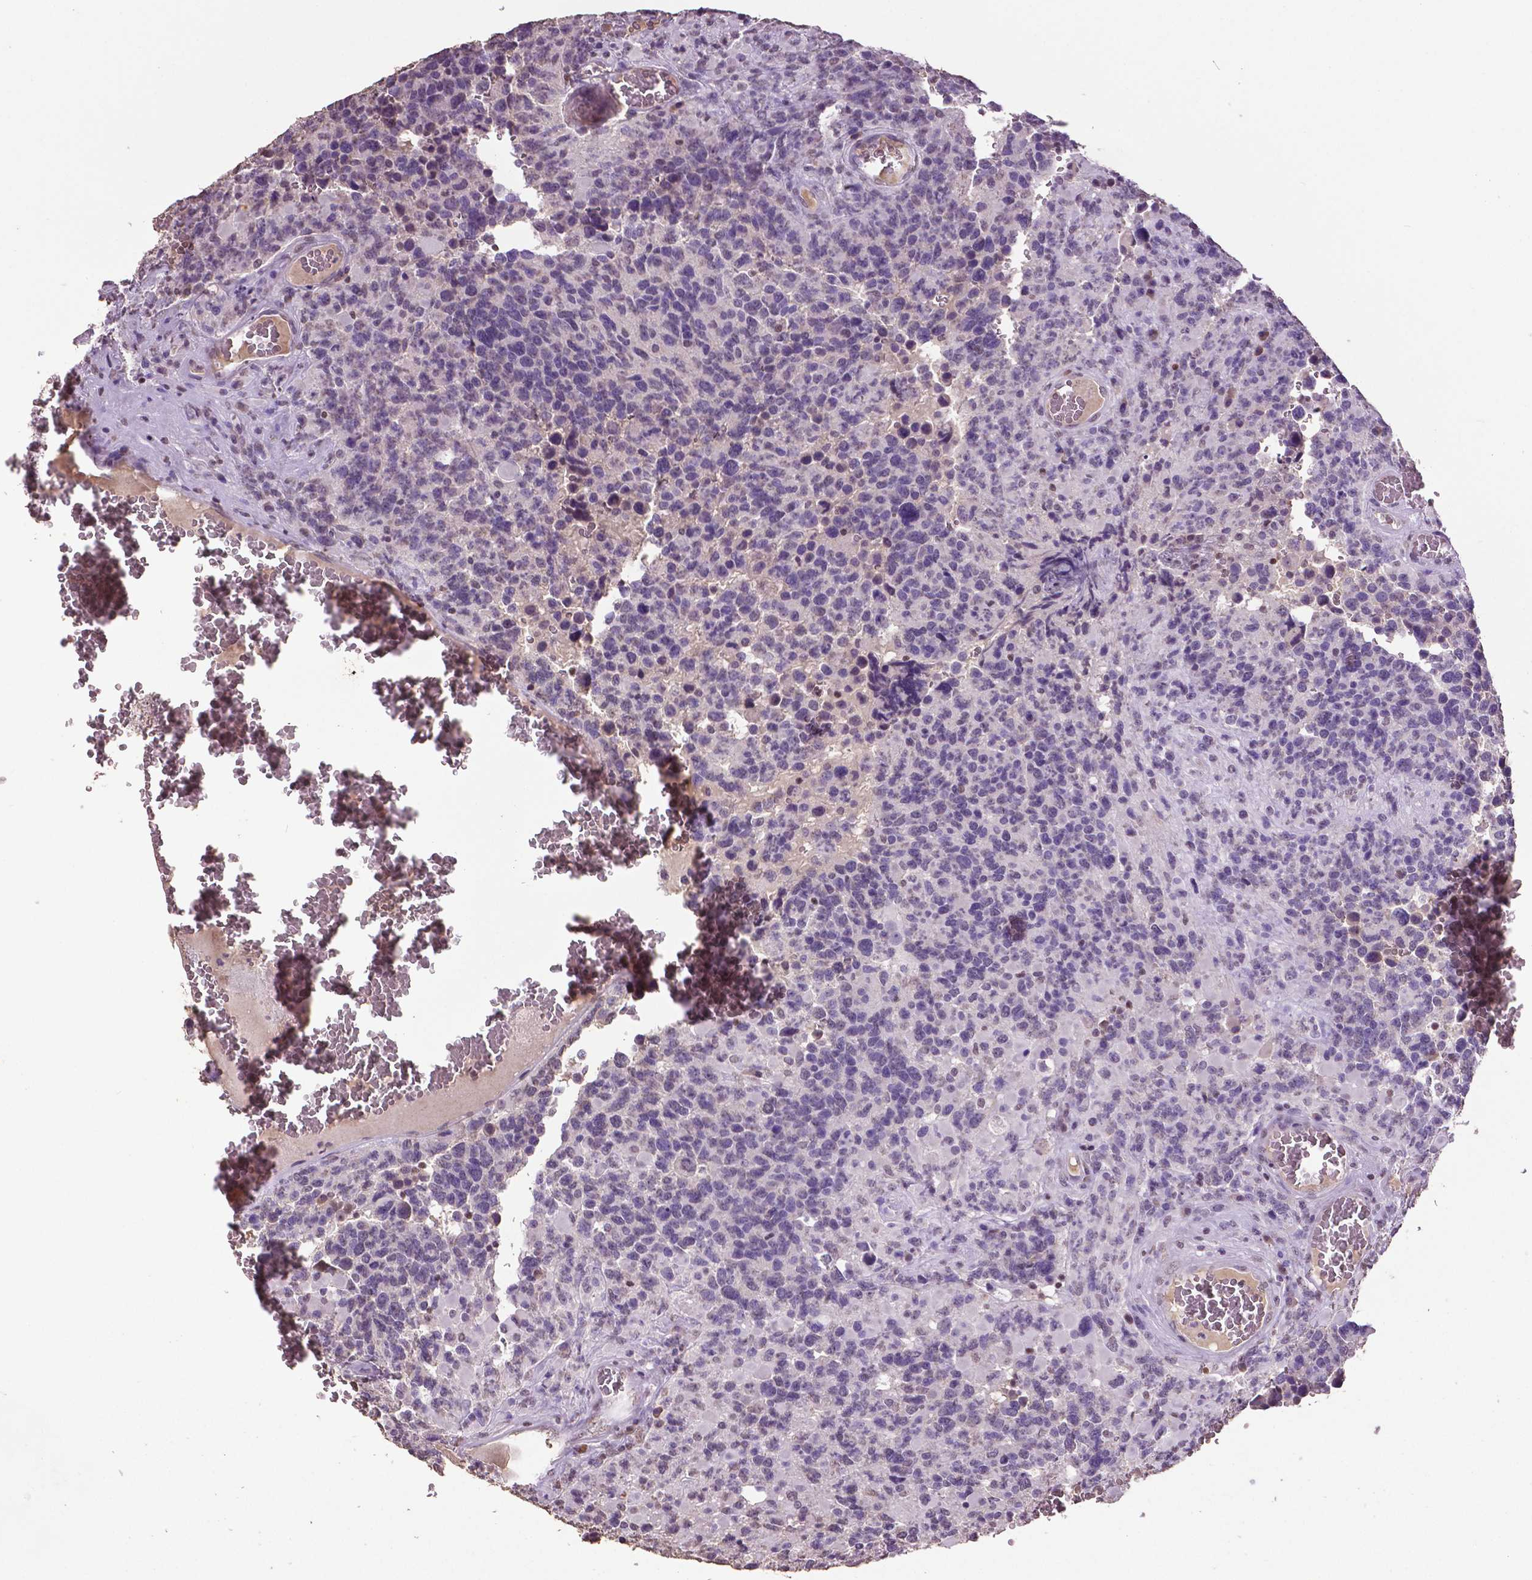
{"staining": {"intensity": "negative", "quantity": "none", "location": "none"}, "tissue": "glioma", "cell_type": "Tumor cells", "image_type": "cancer", "snomed": [{"axis": "morphology", "description": "Glioma, malignant, High grade"}, {"axis": "topography", "description": "Brain"}], "caption": "Immunohistochemical staining of human malignant glioma (high-grade) demonstrates no significant expression in tumor cells.", "gene": "RUNX3", "patient": {"sex": "female", "age": 40}}